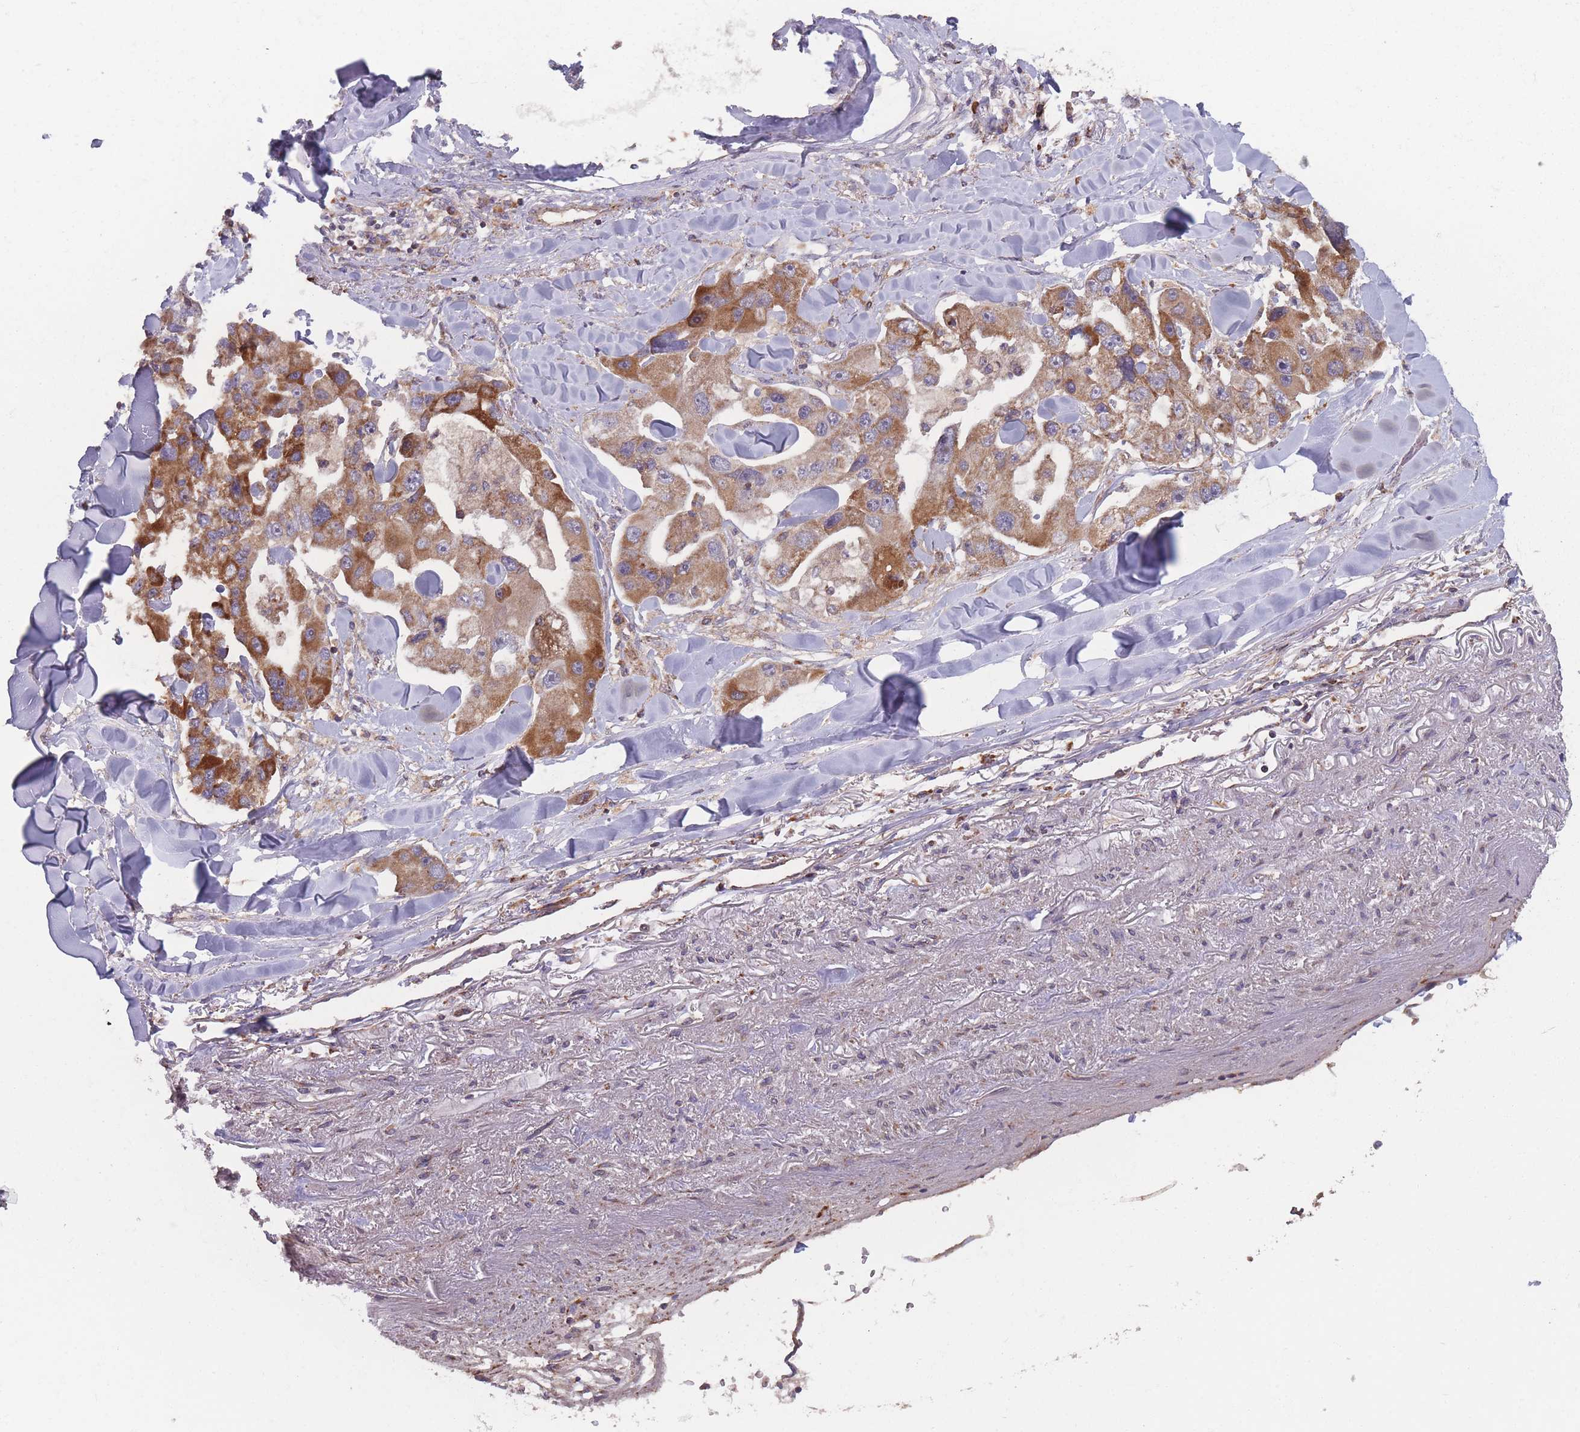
{"staining": {"intensity": "moderate", "quantity": ">75%", "location": "cytoplasmic/membranous"}, "tissue": "lung cancer", "cell_type": "Tumor cells", "image_type": "cancer", "snomed": [{"axis": "morphology", "description": "Adenocarcinoma, NOS"}, {"axis": "topography", "description": "Lung"}], "caption": "Adenocarcinoma (lung) stained for a protein demonstrates moderate cytoplasmic/membranous positivity in tumor cells.", "gene": "ATP5MG", "patient": {"sex": "female", "age": 54}}